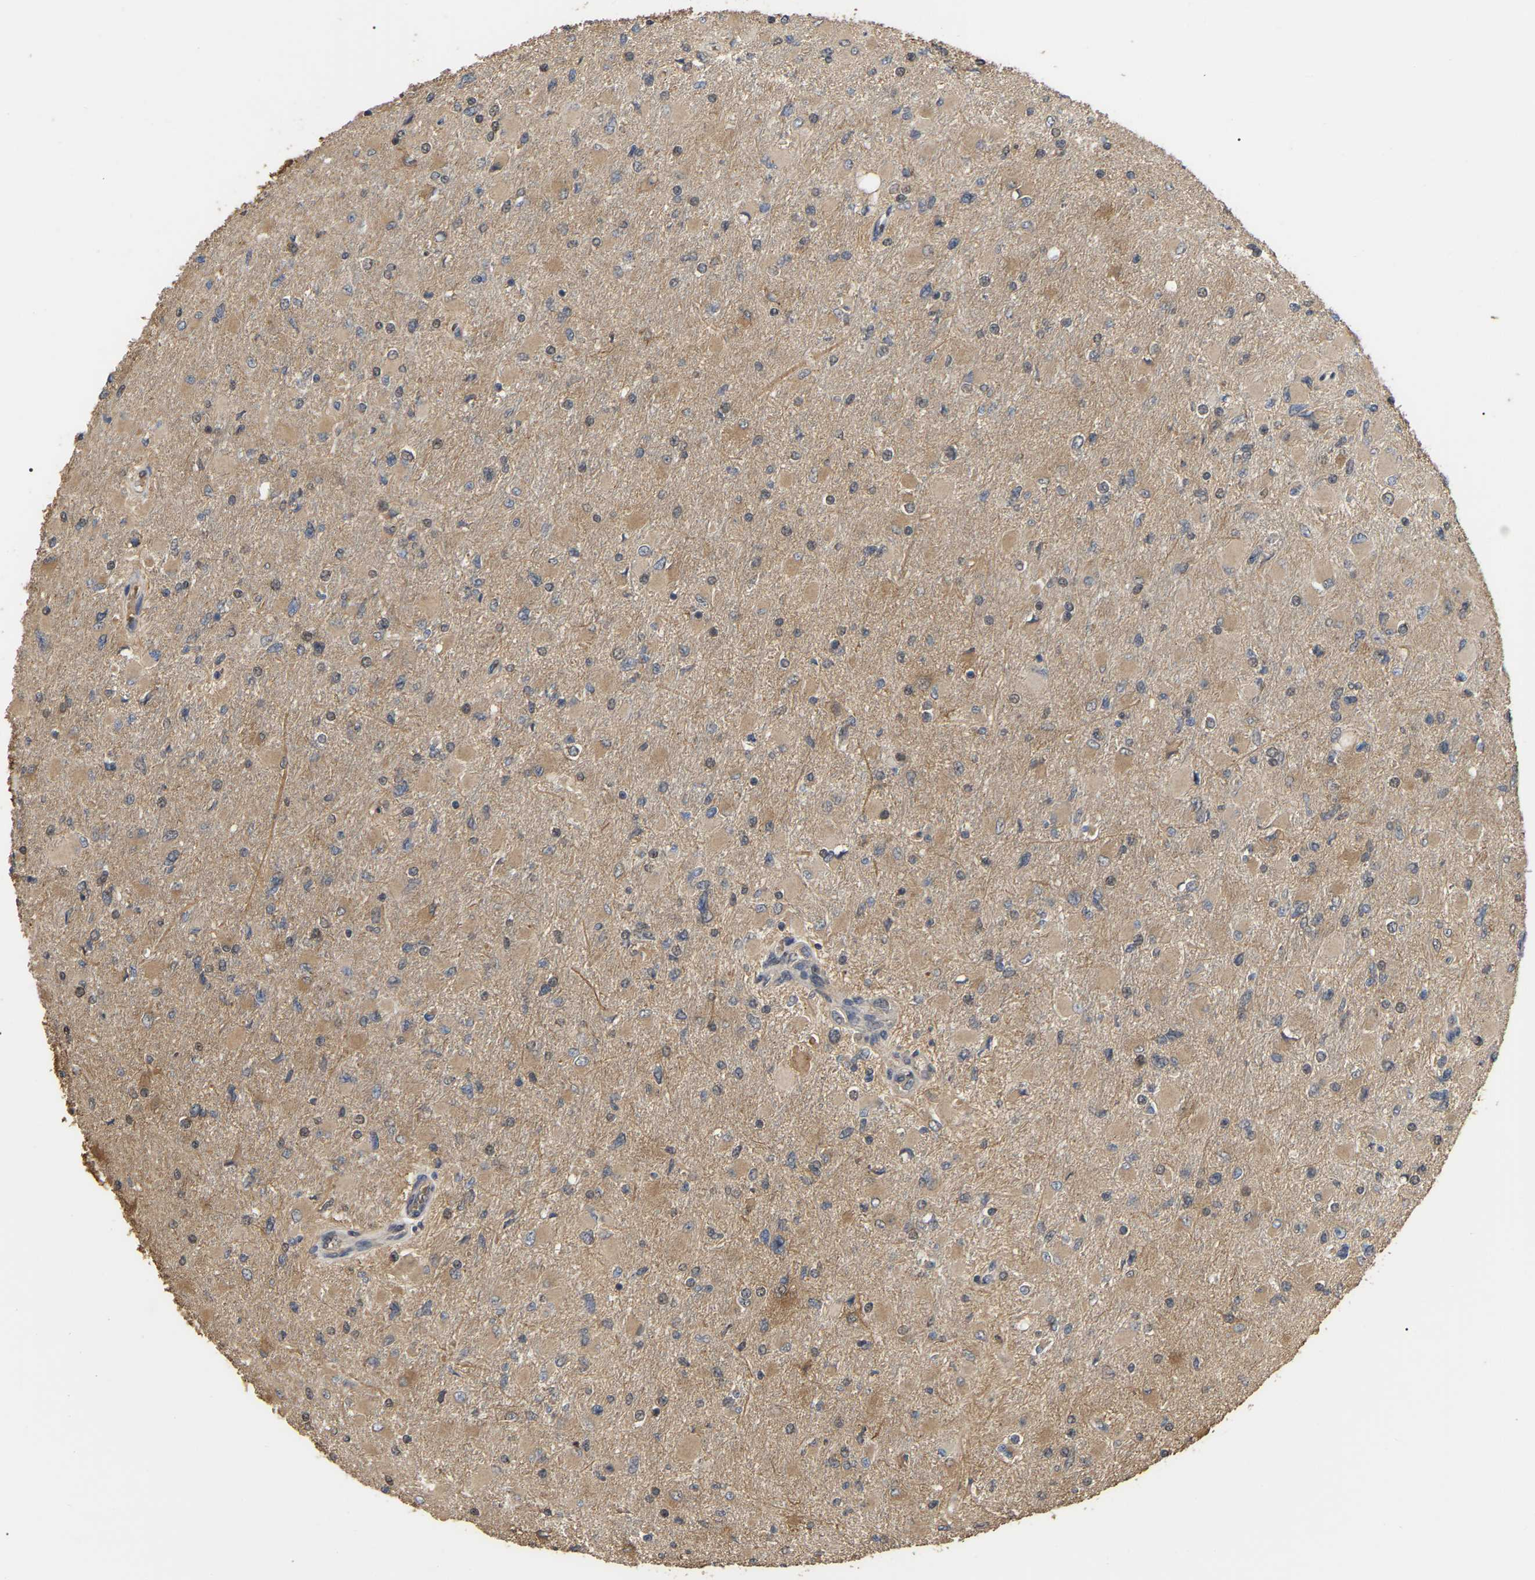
{"staining": {"intensity": "weak", "quantity": ">75%", "location": "cytoplasmic/membranous"}, "tissue": "glioma", "cell_type": "Tumor cells", "image_type": "cancer", "snomed": [{"axis": "morphology", "description": "Glioma, malignant, High grade"}, {"axis": "topography", "description": "Cerebral cortex"}], "caption": "Tumor cells reveal low levels of weak cytoplasmic/membranous staining in about >75% of cells in human malignant high-grade glioma.", "gene": "FAM219A", "patient": {"sex": "female", "age": 36}}